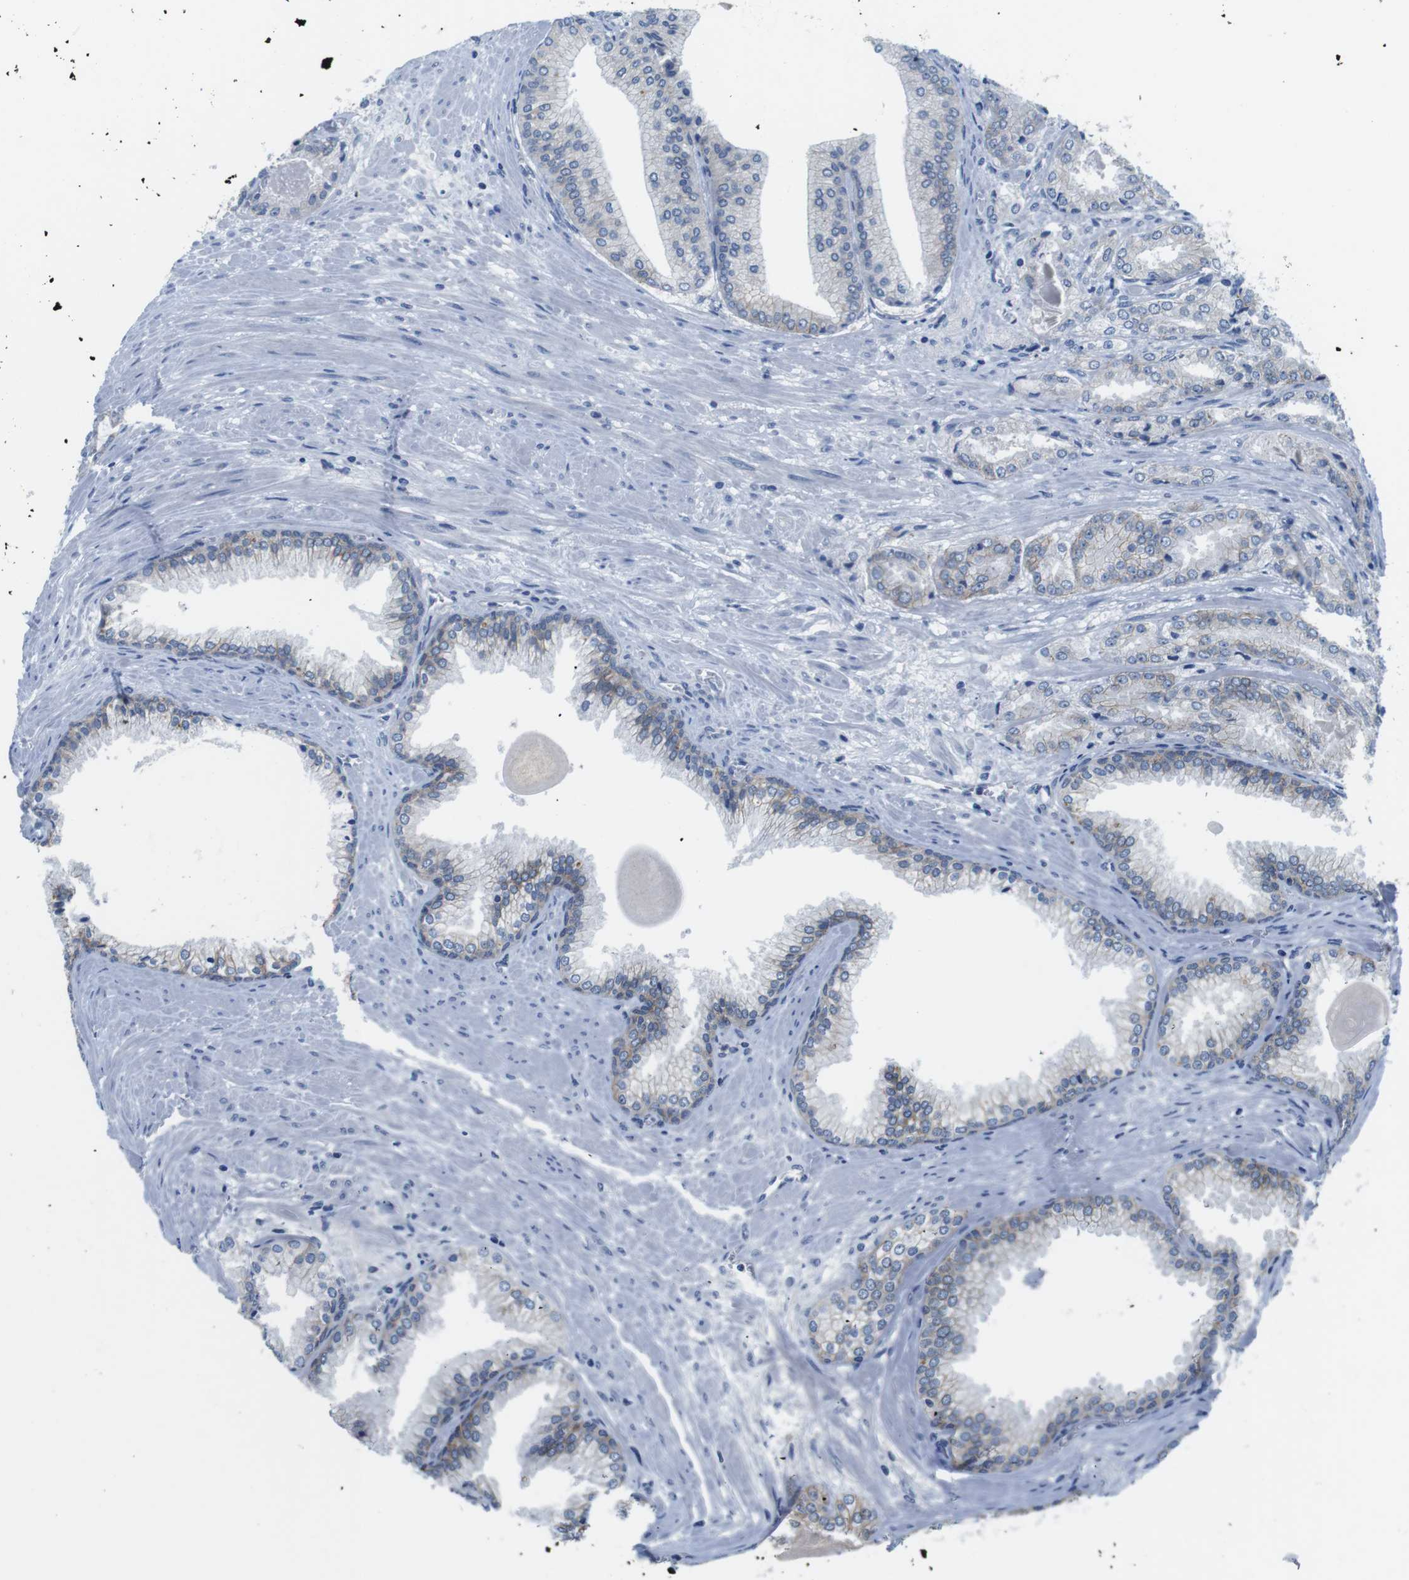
{"staining": {"intensity": "moderate", "quantity": "25%-75%", "location": "cytoplasmic/membranous"}, "tissue": "prostate cancer", "cell_type": "Tumor cells", "image_type": "cancer", "snomed": [{"axis": "morphology", "description": "Adenocarcinoma, Low grade"}, {"axis": "topography", "description": "Prostate"}], "caption": "This is a histology image of immunohistochemistry staining of prostate low-grade adenocarcinoma, which shows moderate expression in the cytoplasmic/membranous of tumor cells.", "gene": "SCRIB", "patient": {"sex": "male", "age": 59}}